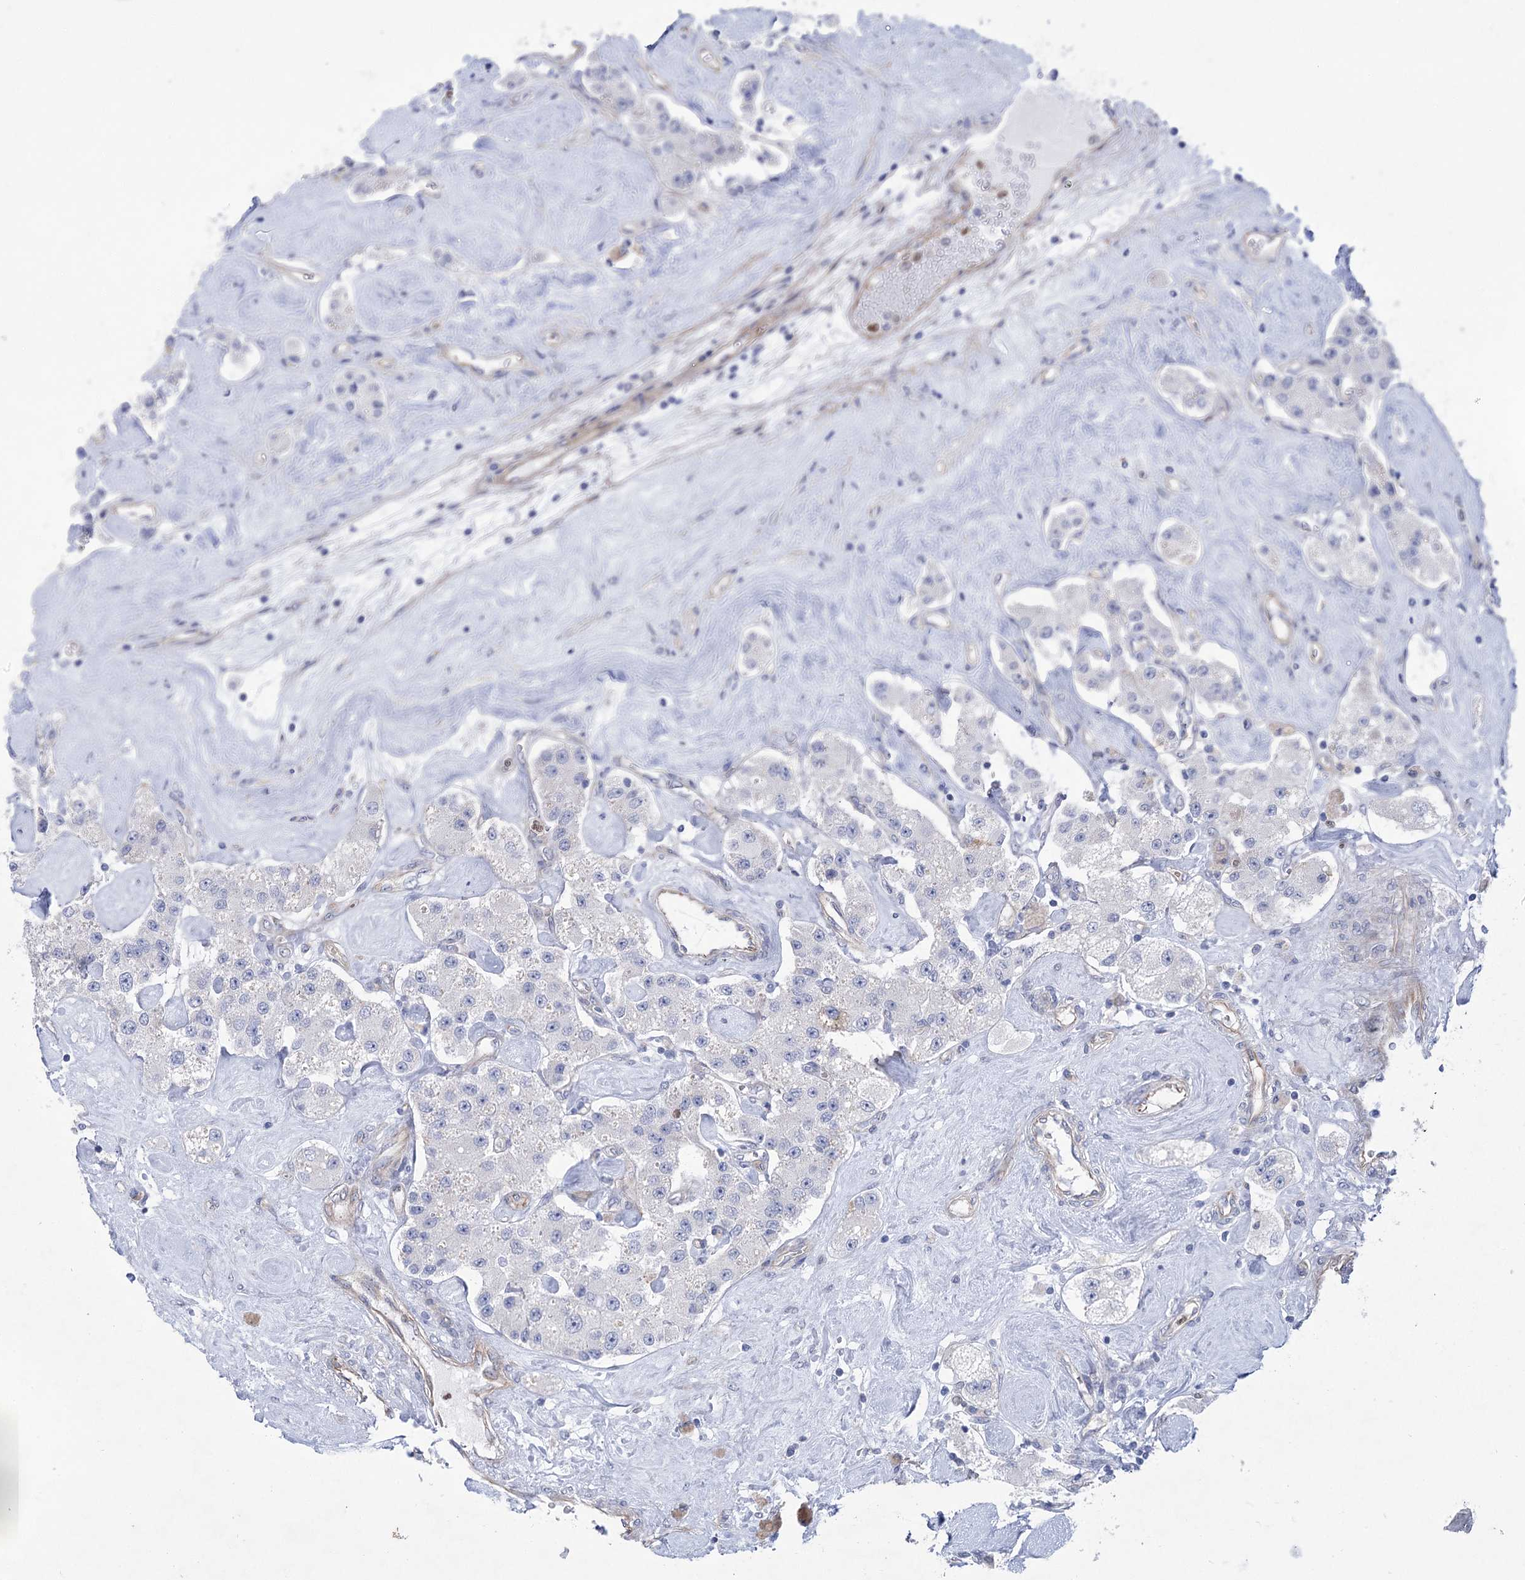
{"staining": {"intensity": "negative", "quantity": "none", "location": "none"}, "tissue": "carcinoid", "cell_type": "Tumor cells", "image_type": "cancer", "snomed": [{"axis": "morphology", "description": "Carcinoid, malignant, NOS"}, {"axis": "topography", "description": "Pancreas"}], "caption": "The immunohistochemistry histopathology image has no significant expression in tumor cells of malignant carcinoid tissue.", "gene": "THAP6", "patient": {"sex": "male", "age": 41}}